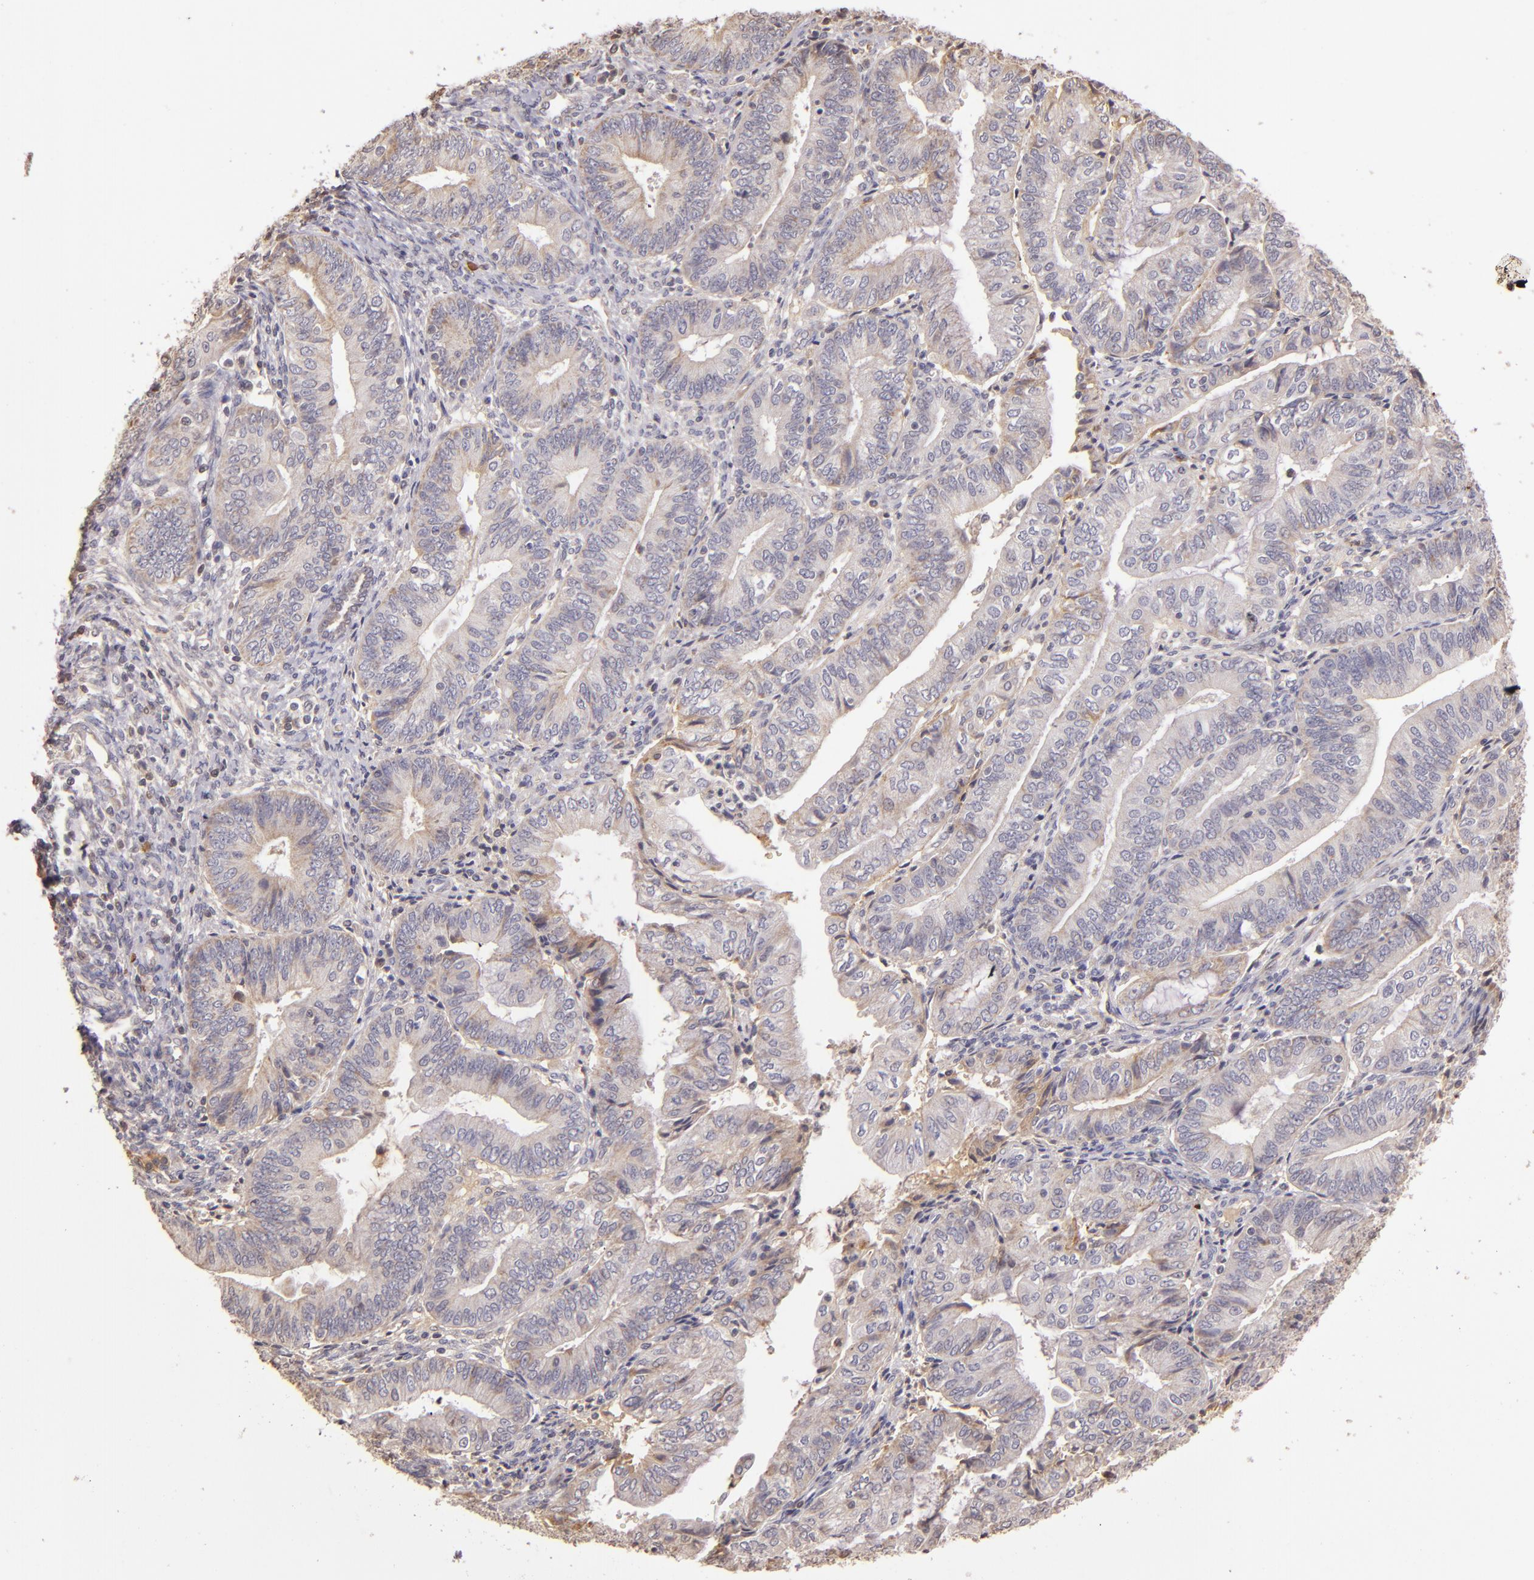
{"staining": {"intensity": "weak", "quantity": ">75%", "location": "cytoplasmic/membranous"}, "tissue": "endometrial cancer", "cell_type": "Tumor cells", "image_type": "cancer", "snomed": [{"axis": "morphology", "description": "Adenocarcinoma, NOS"}, {"axis": "topography", "description": "Endometrium"}], "caption": "Human endometrial adenocarcinoma stained with a protein marker exhibits weak staining in tumor cells.", "gene": "ABL1", "patient": {"sex": "female", "age": 55}}